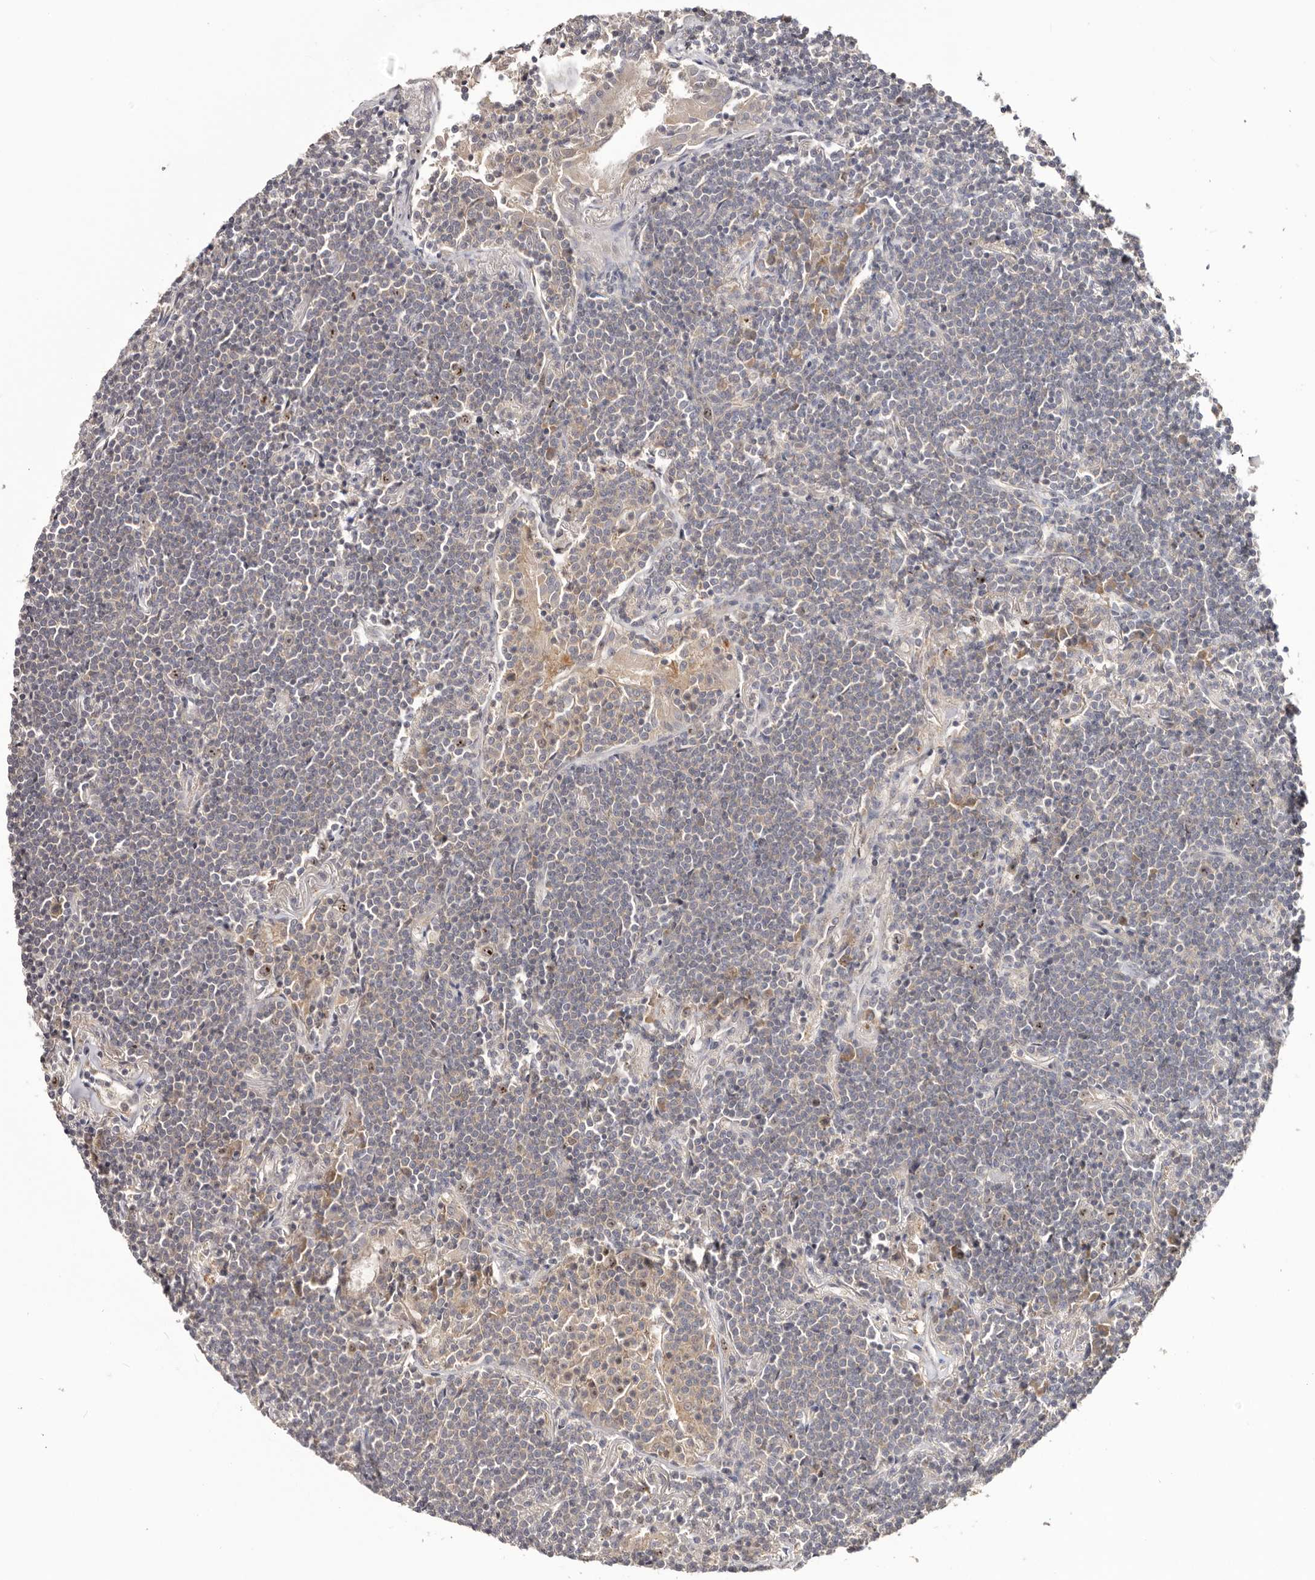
{"staining": {"intensity": "negative", "quantity": "none", "location": "none"}, "tissue": "lymphoma", "cell_type": "Tumor cells", "image_type": "cancer", "snomed": [{"axis": "morphology", "description": "Malignant lymphoma, non-Hodgkin's type, Low grade"}, {"axis": "topography", "description": "Lung"}], "caption": "High magnification brightfield microscopy of lymphoma stained with DAB (3,3'-diaminobenzidine) (brown) and counterstained with hematoxylin (blue): tumor cells show no significant staining.", "gene": "CCDC190", "patient": {"sex": "female", "age": 71}}